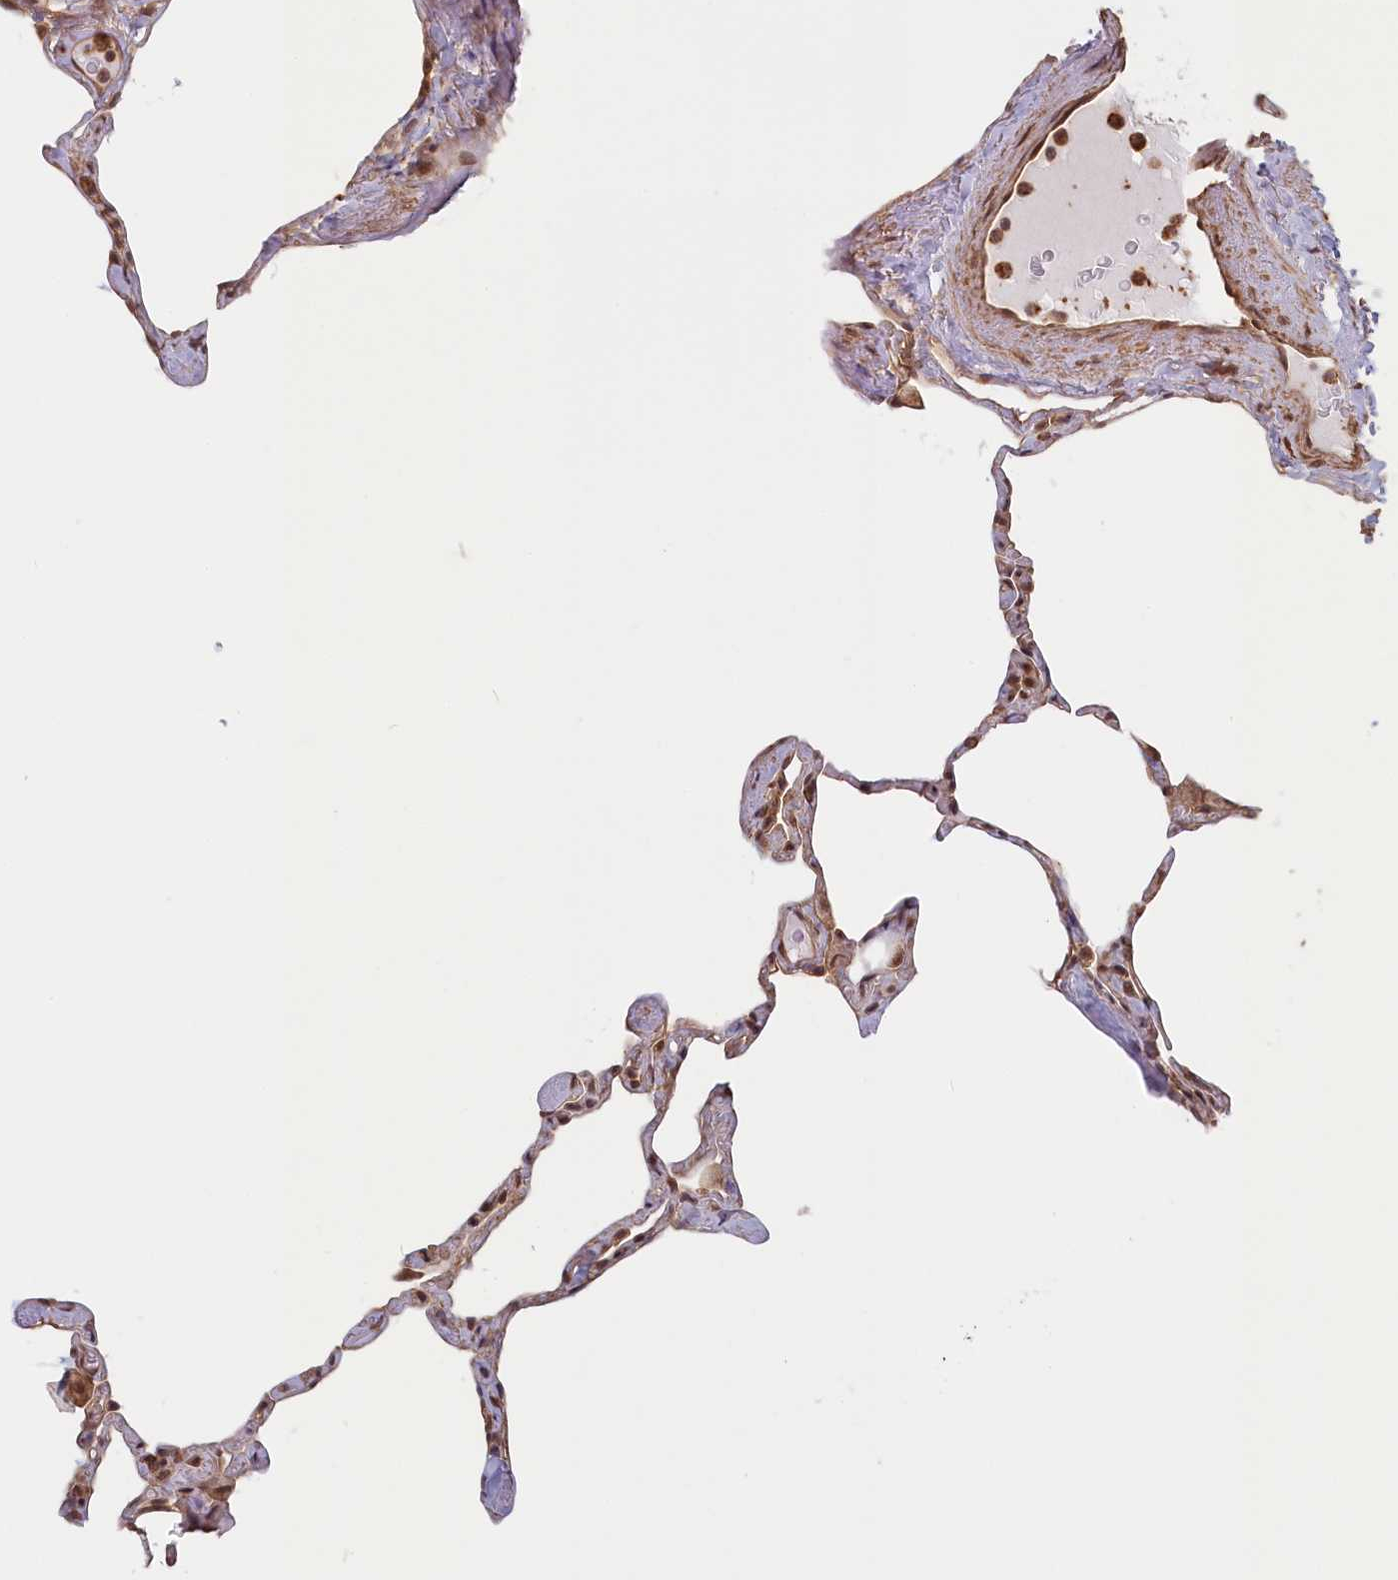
{"staining": {"intensity": "moderate", "quantity": "25%-75%", "location": "nuclear"}, "tissue": "lung", "cell_type": "Alveolar cells", "image_type": "normal", "snomed": [{"axis": "morphology", "description": "Normal tissue, NOS"}, {"axis": "topography", "description": "Lung"}], "caption": "Immunohistochemical staining of unremarkable human lung displays 25%-75% levels of moderate nuclear protein positivity in about 25%-75% of alveolar cells. (Stains: DAB in brown, nuclei in blue, Microscopy: brightfield microscopy at high magnification).", "gene": "C19orf44", "patient": {"sex": "male", "age": 65}}